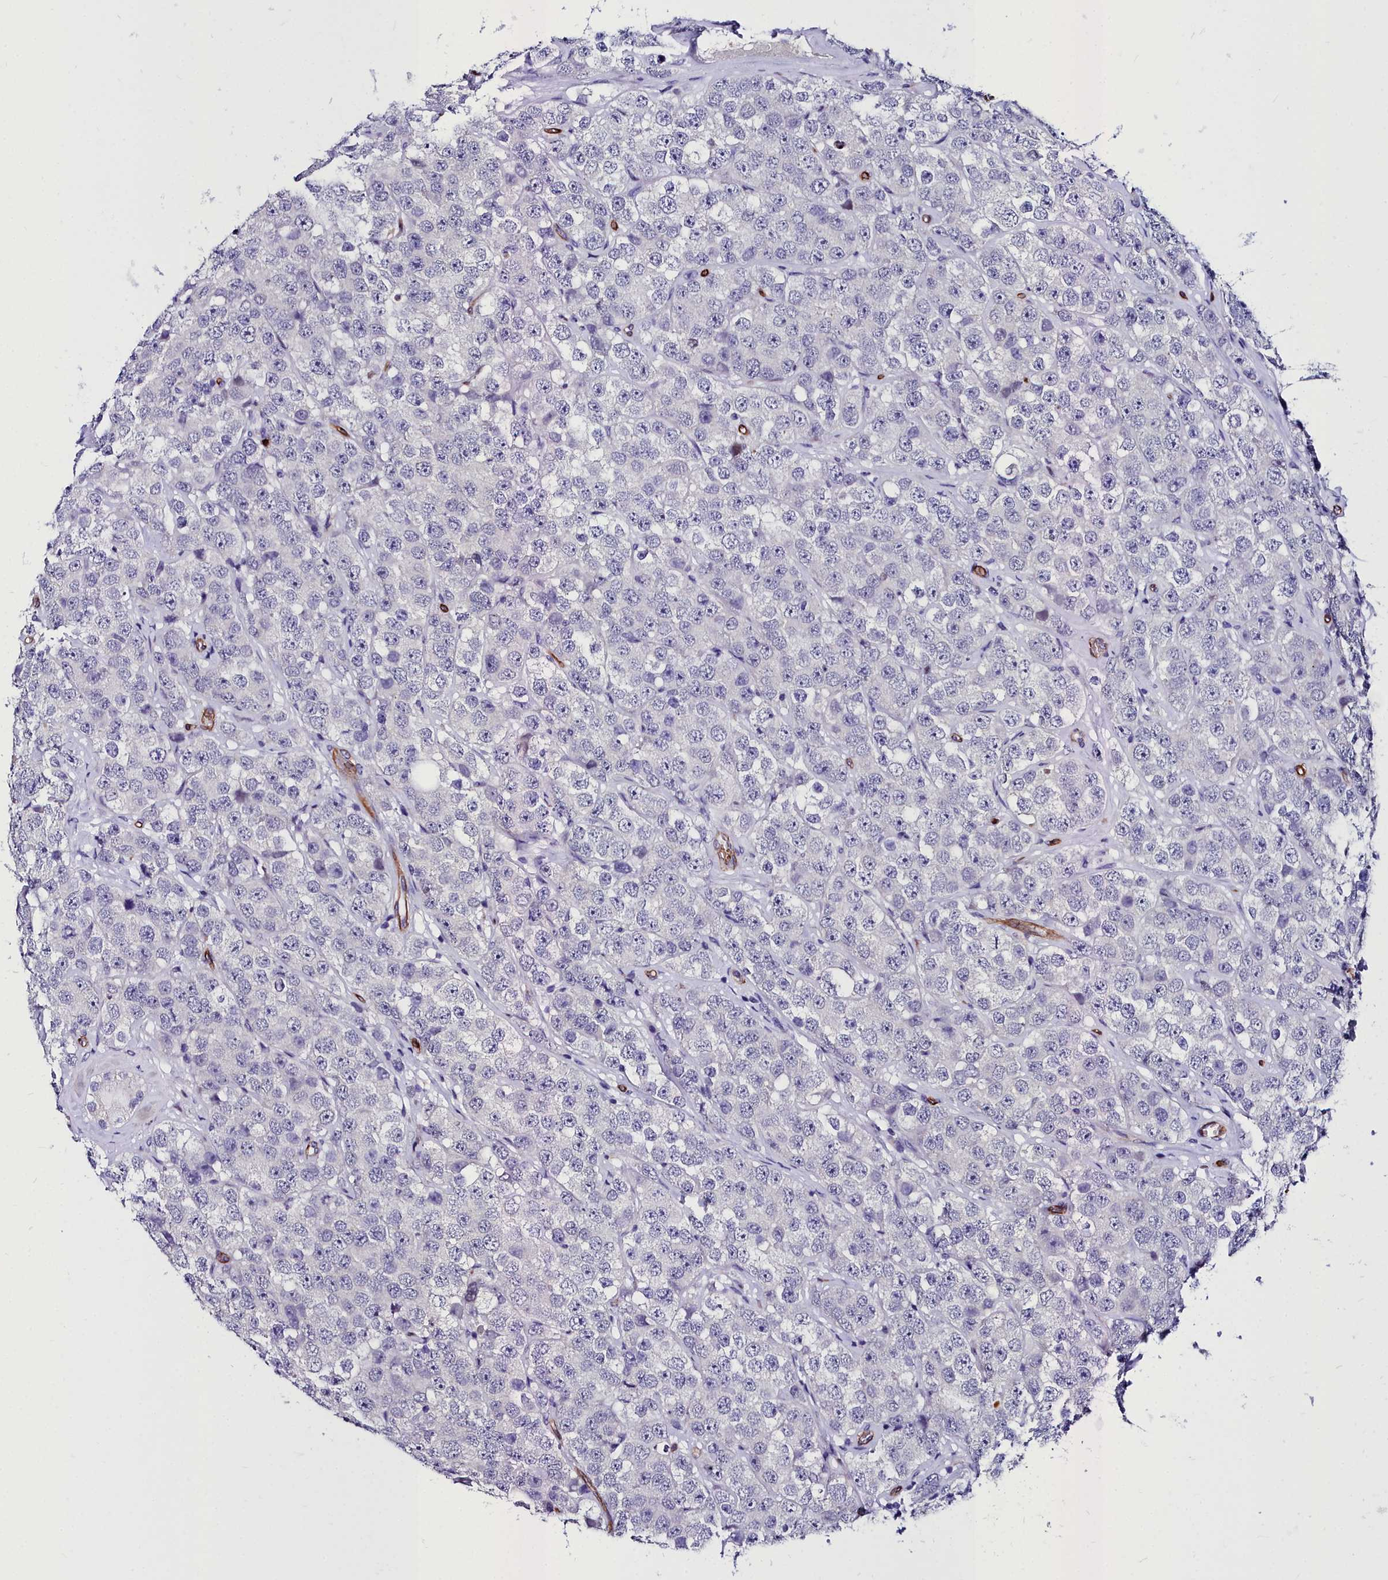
{"staining": {"intensity": "negative", "quantity": "none", "location": "none"}, "tissue": "testis cancer", "cell_type": "Tumor cells", "image_type": "cancer", "snomed": [{"axis": "morphology", "description": "Seminoma, NOS"}, {"axis": "topography", "description": "Testis"}], "caption": "This is an IHC histopathology image of testis seminoma. There is no positivity in tumor cells.", "gene": "CYP4F11", "patient": {"sex": "male", "age": 28}}